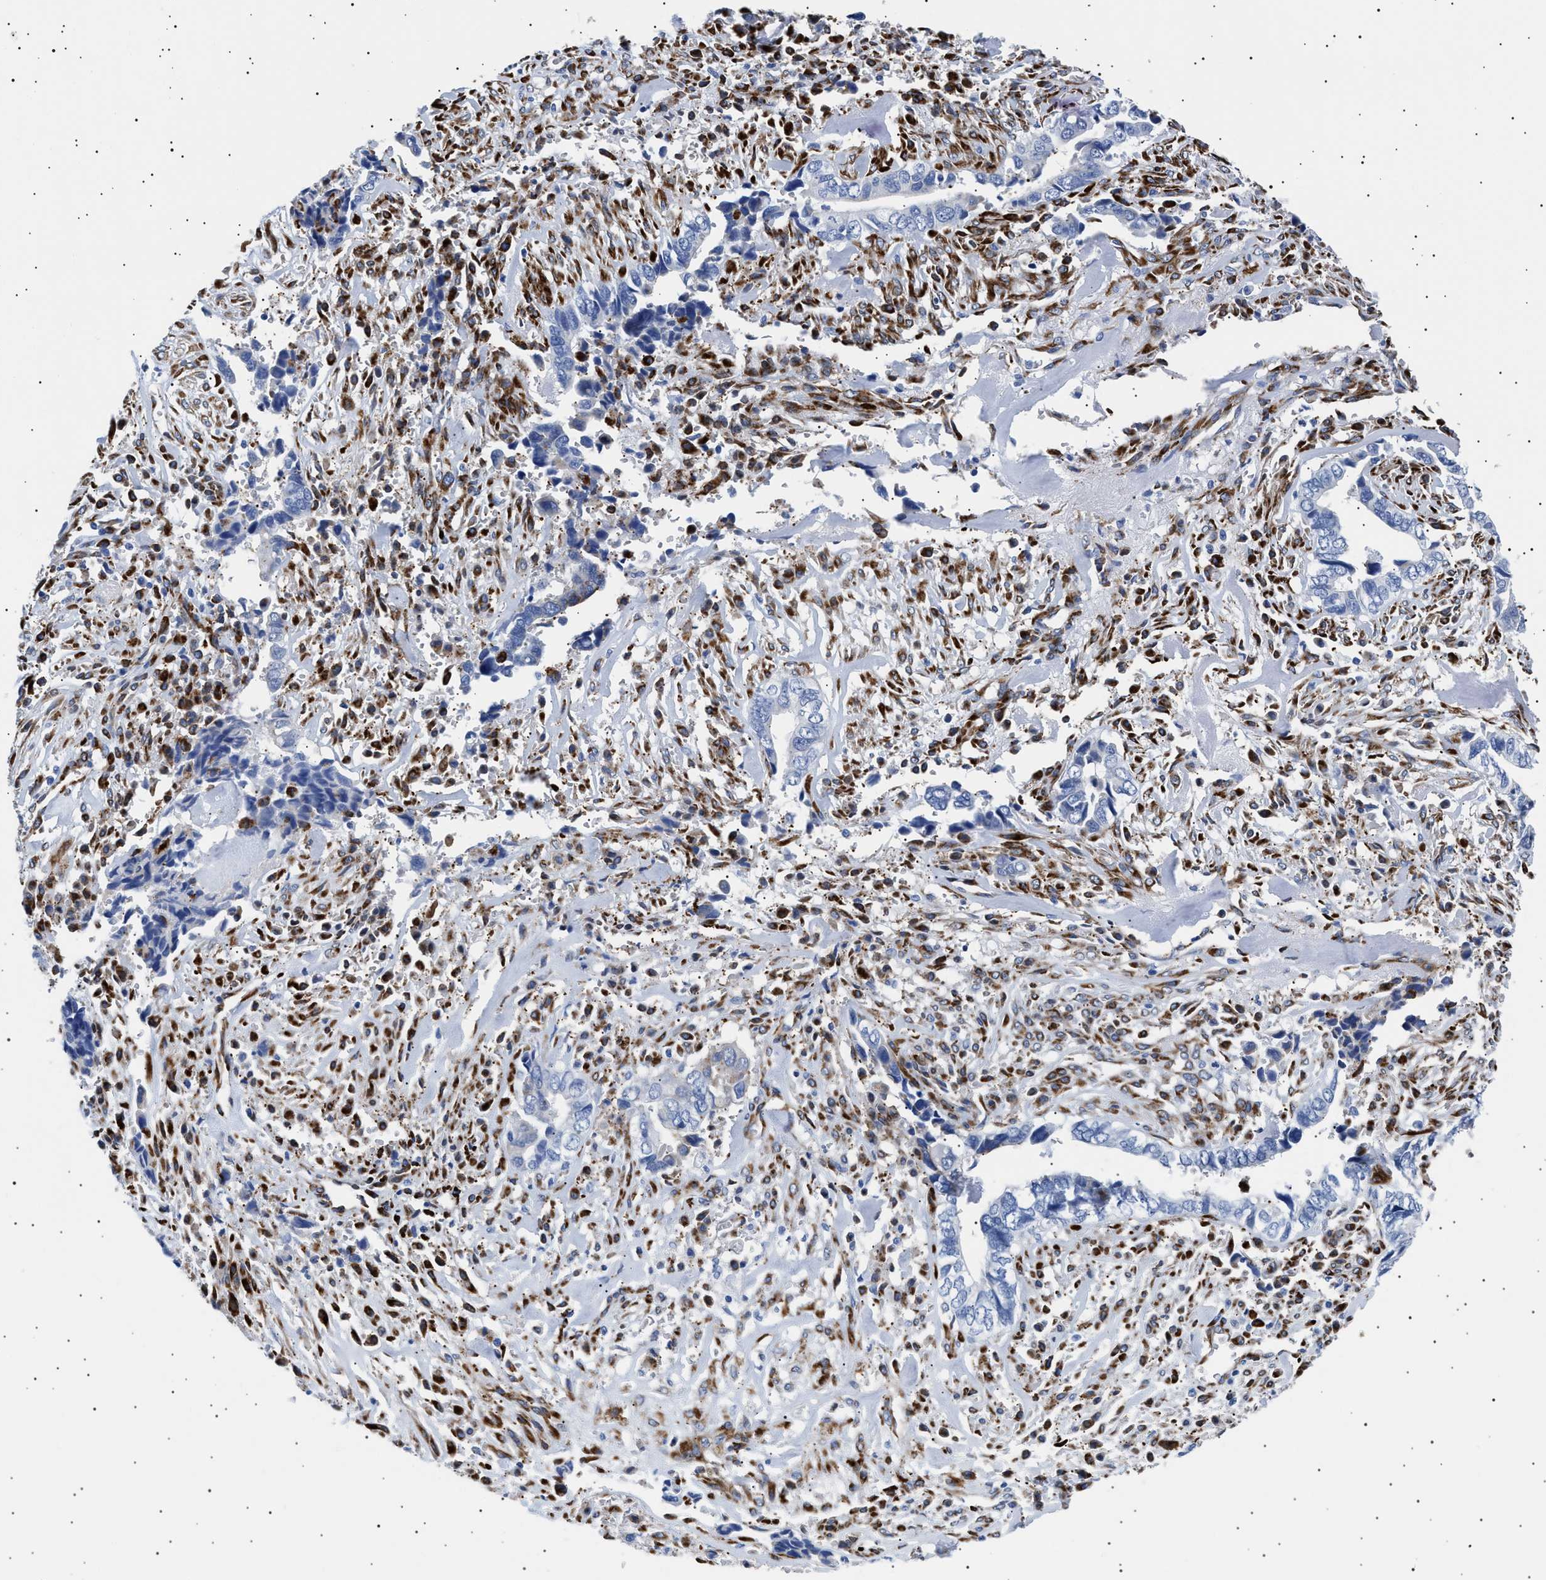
{"staining": {"intensity": "negative", "quantity": "none", "location": "none"}, "tissue": "liver cancer", "cell_type": "Tumor cells", "image_type": "cancer", "snomed": [{"axis": "morphology", "description": "Cholangiocarcinoma"}, {"axis": "topography", "description": "Liver"}], "caption": "An immunohistochemistry (IHC) image of liver cholangiocarcinoma is shown. There is no staining in tumor cells of liver cholangiocarcinoma.", "gene": "HEMGN", "patient": {"sex": "female", "age": 79}}